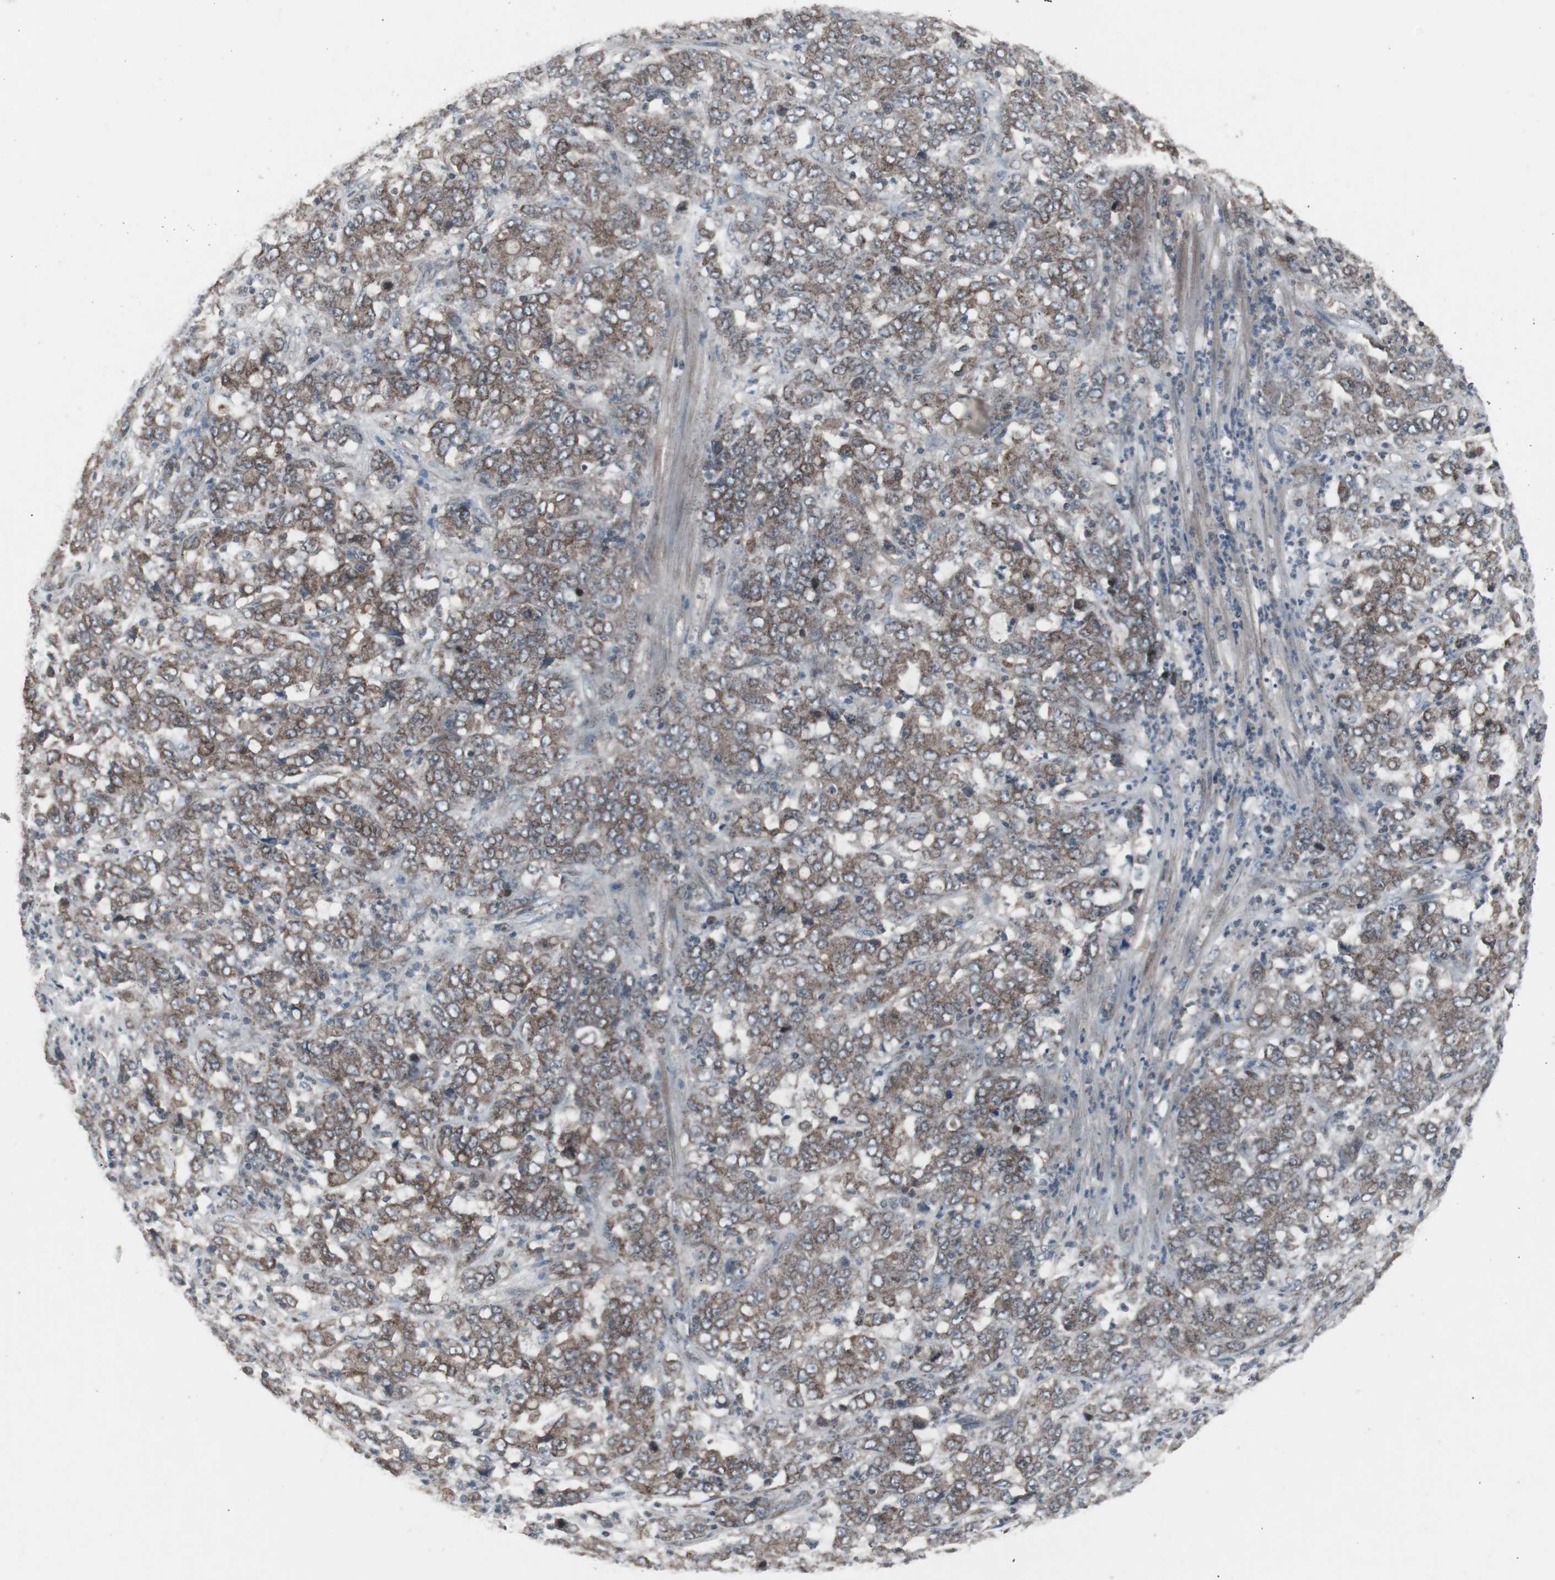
{"staining": {"intensity": "moderate", "quantity": "25%-75%", "location": "cytoplasmic/membranous"}, "tissue": "stomach cancer", "cell_type": "Tumor cells", "image_type": "cancer", "snomed": [{"axis": "morphology", "description": "Adenocarcinoma, NOS"}, {"axis": "topography", "description": "Stomach, lower"}], "caption": "Human stomach adenocarcinoma stained with a protein marker exhibits moderate staining in tumor cells.", "gene": "SSTR2", "patient": {"sex": "female", "age": 71}}